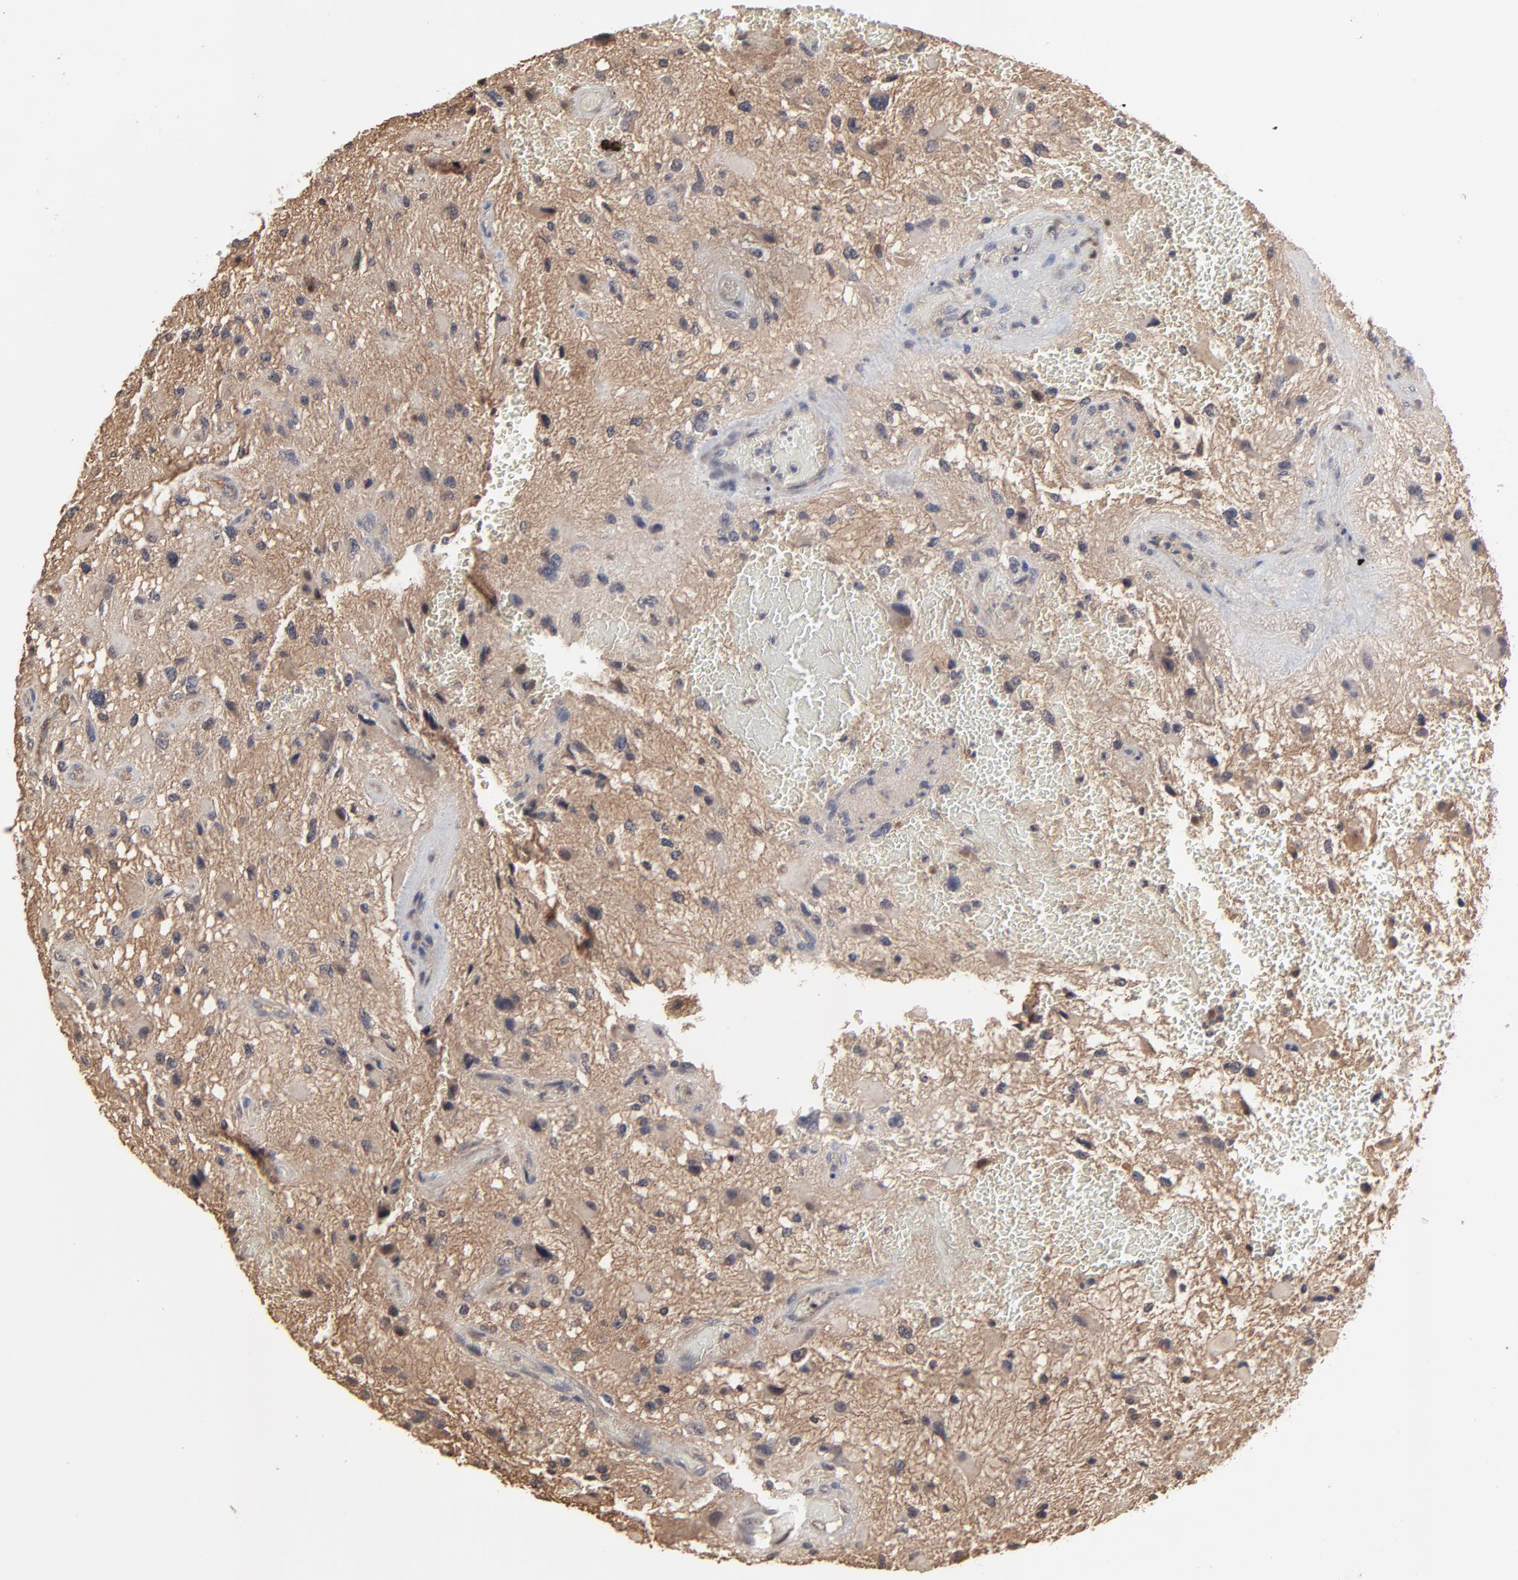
{"staining": {"intensity": "negative", "quantity": "none", "location": "none"}, "tissue": "glioma", "cell_type": "Tumor cells", "image_type": "cancer", "snomed": [{"axis": "morphology", "description": "Glioma, malignant, High grade"}, {"axis": "topography", "description": "Brain"}], "caption": "Micrograph shows no protein expression in tumor cells of glioma tissue.", "gene": "VPREB3", "patient": {"sex": "female", "age": 60}}